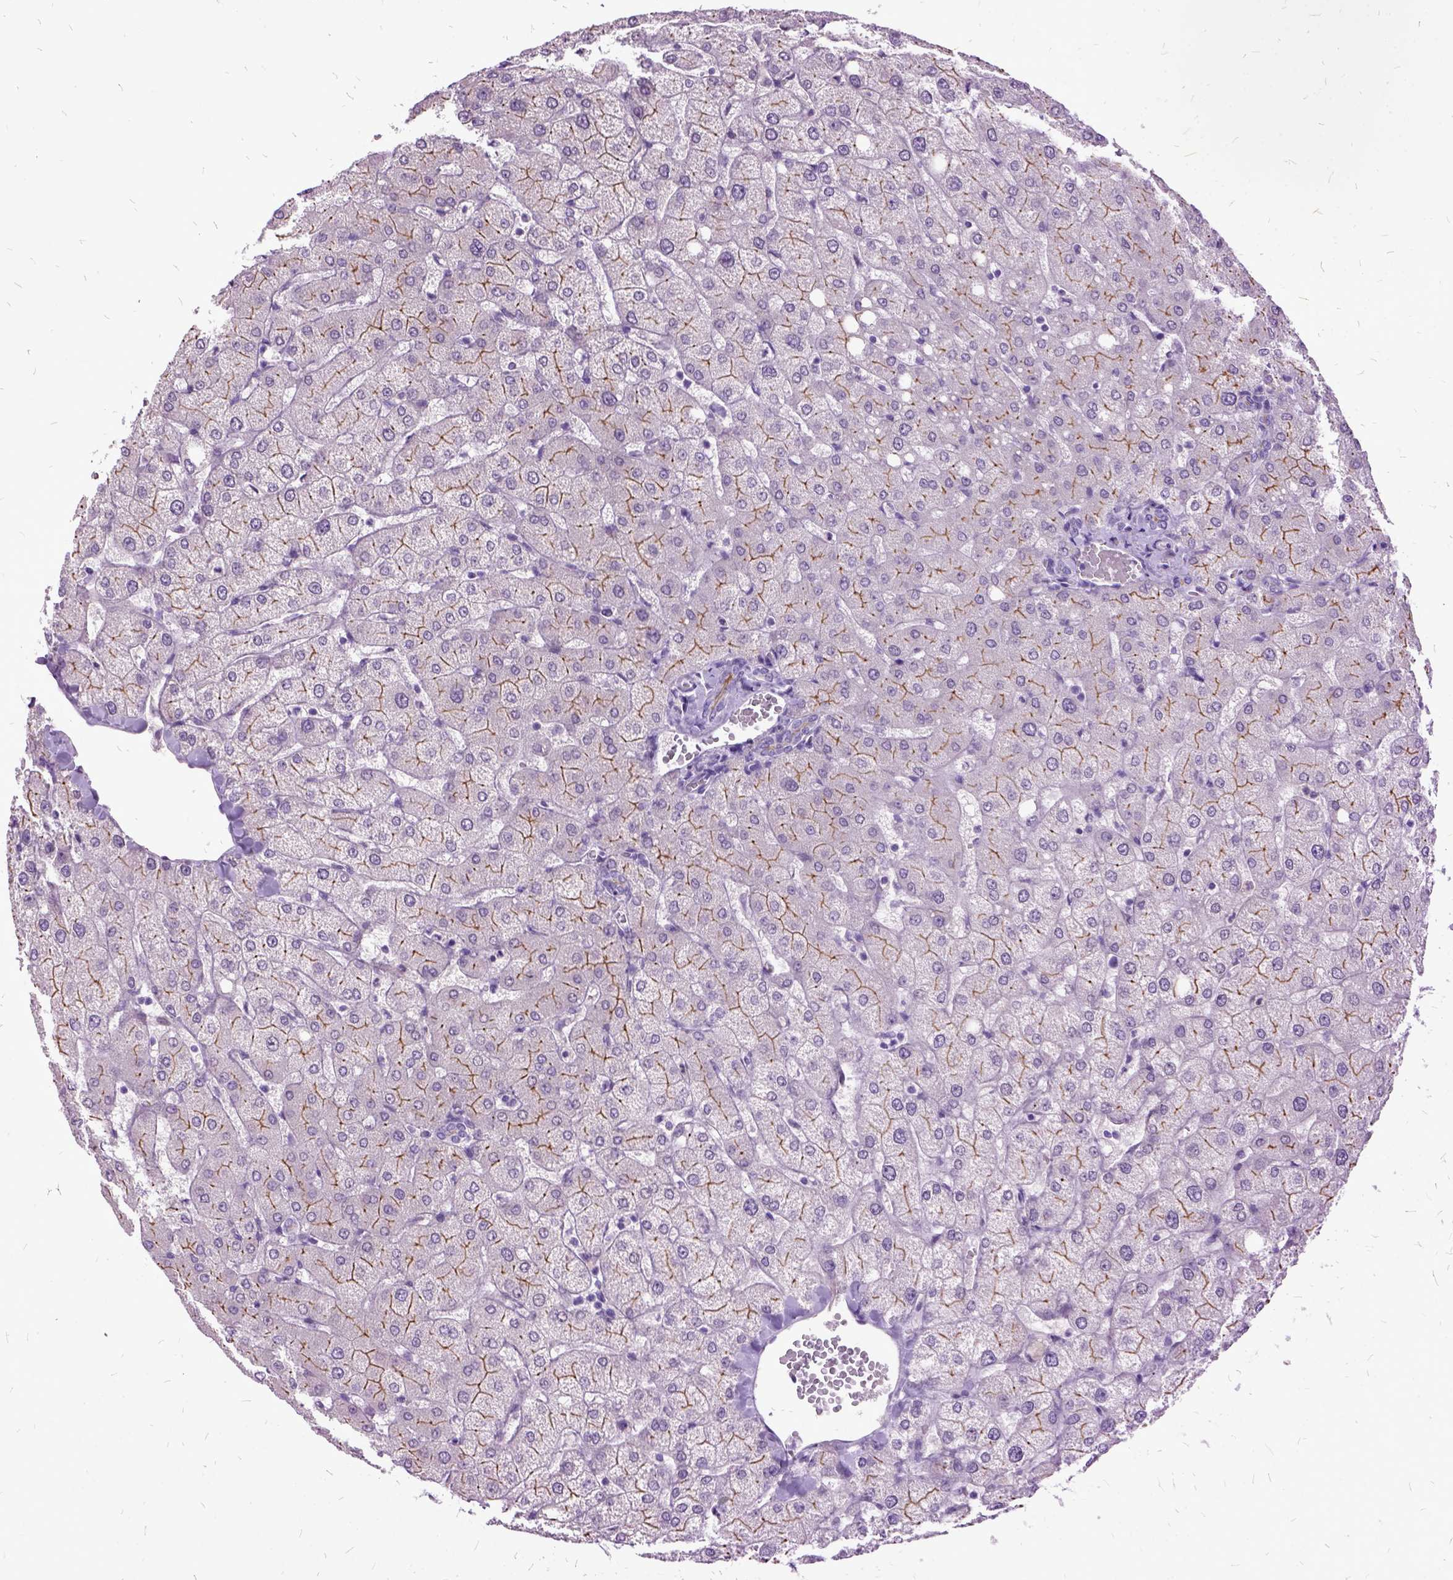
{"staining": {"intensity": "negative", "quantity": "none", "location": "none"}, "tissue": "liver", "cell_type": "Cholangiocytes", "image_type": "normal", "snomed": [{"axis": "morphology", "description": "Normal tissue, NOS"}, {"axis": "topography", "description": "Liver"}], "caption": "IHC histopathology image of unremarkable liver stained for a protein (brown), which demonstrates no positivity in cholangiocytes. (Brightfield microscopy of DAB IHC at high magnification).", "gene": "MME", "patient": {"sex": "female", "age": 54}}